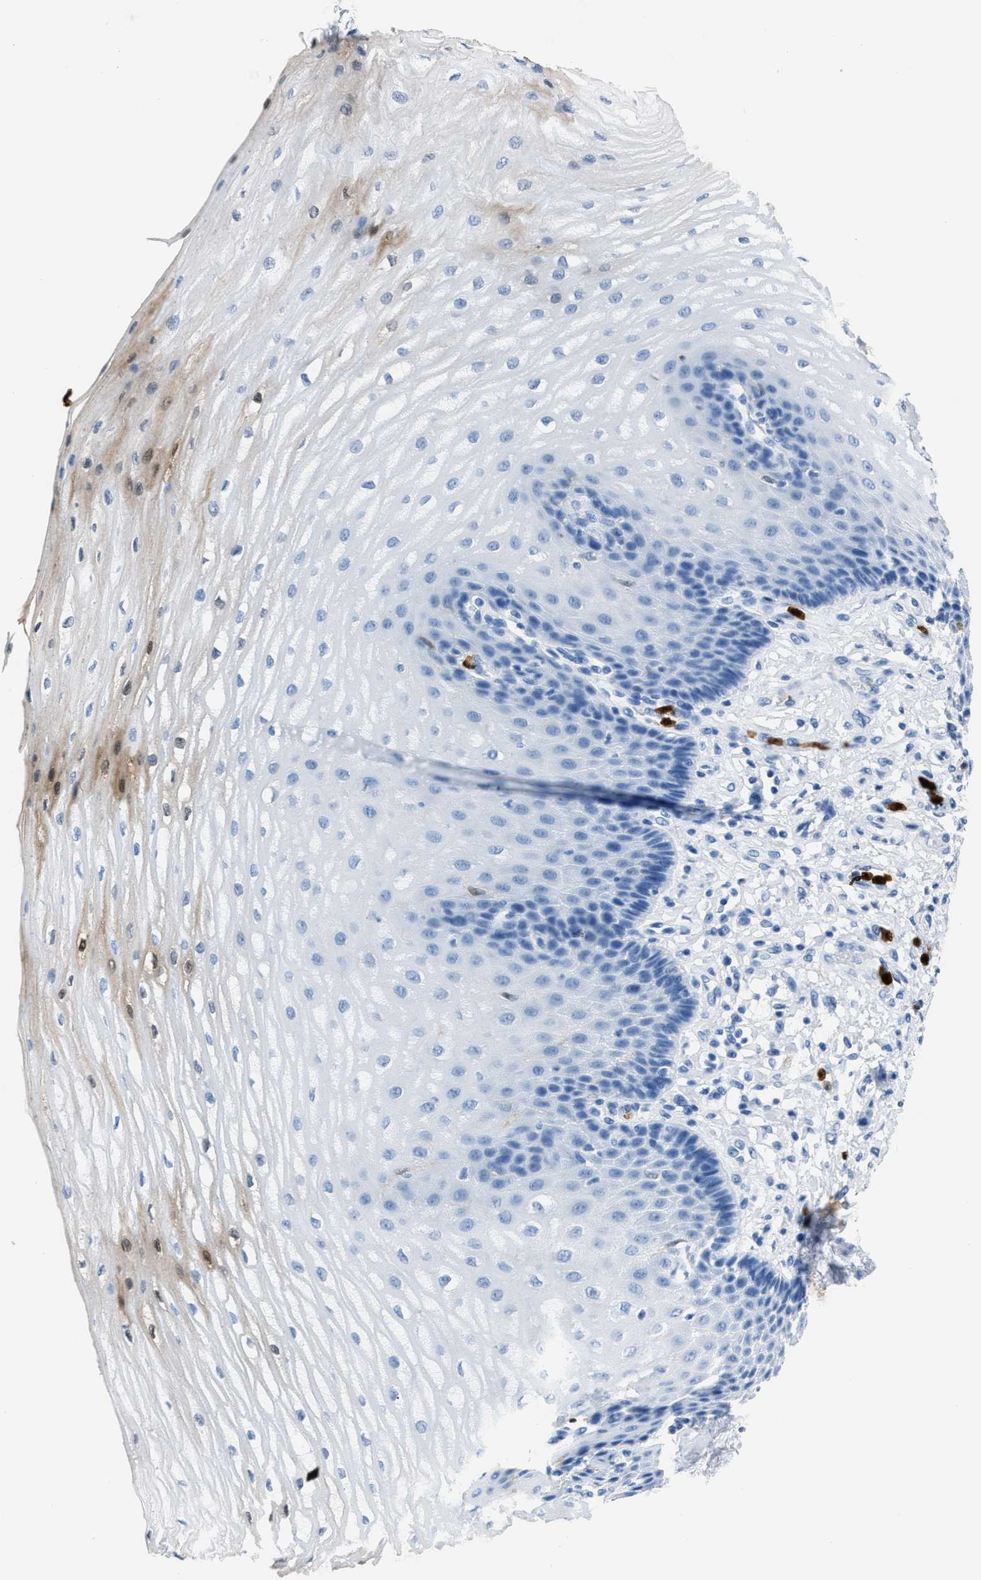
{"staining": {"intensity": "strong", "quantity": "<25%", "location": "cytoplasmic/membranous,nuclear"}, "tissue": "esophagus", "cell_type": "Squamous epithelial cells", "image_type": "normal", "snomed": [{"axis": "morphology", "description": "Normal tissue, NOS"}, {"axis": "topography", "description": "Esophagus"}], "caption": "Immunohistochemical staining of benign esophagus shows <25% levels of strong cytoplasmic/membranous,nuclear protein positivity in about <25% of squamous epithelial cells. (DAB (3,3'-diaminobenzidine) = brown stain, brightfield microscopy at high magnification).", "gene": "S100P", "patient": {"sex": "male", "age": 54}}